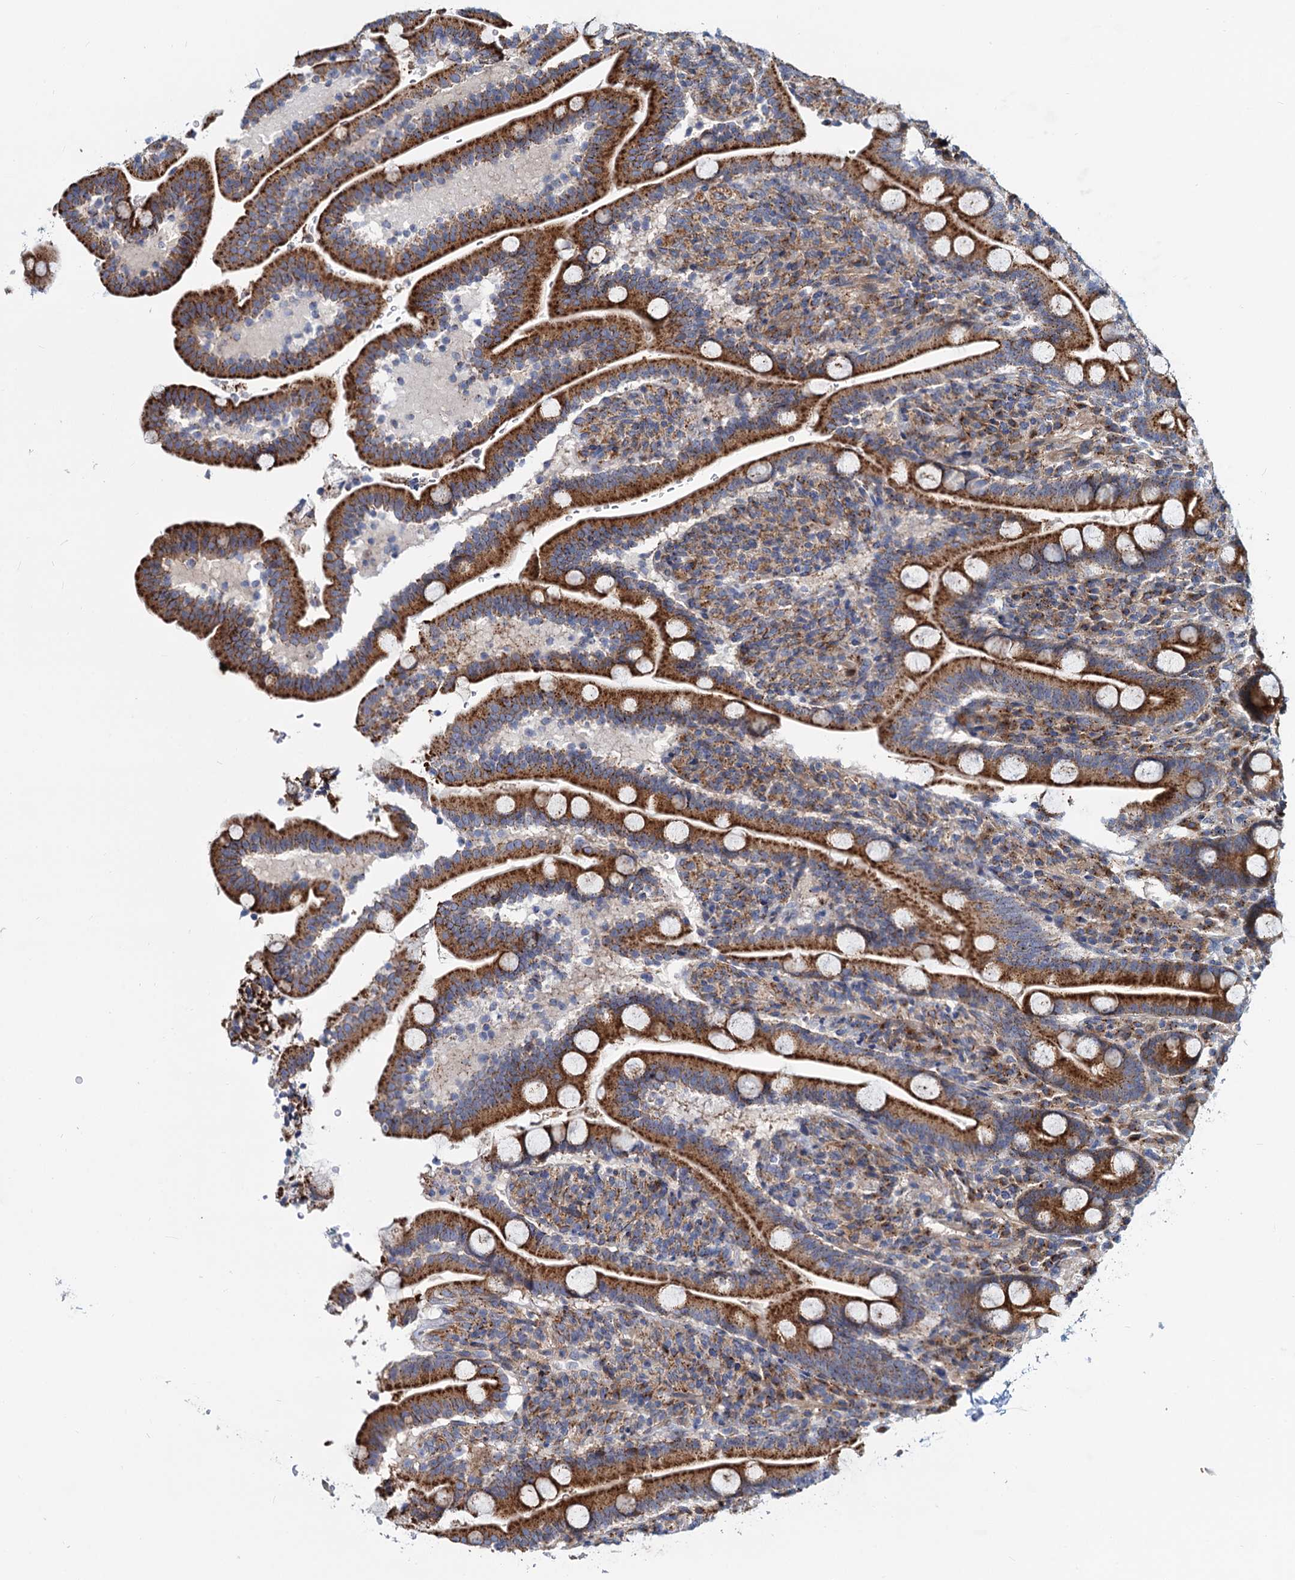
{"staining": {"intensity": "strong", "quantity": ">75%", "location": "cytoplasmic/membranous"}, "tissue": "duodenum", "cell_type": "Glandular cells", "image_type": "normal", "snomed": [{"axis": "morphology", "description": "Normal tissue, NOS"}, {"axis": "topography", "description": "Duodenum"}], "caption": "This is a histology image of IHC staining of benign duodenum, which shows strong expression in the cytoplasmic/membranous of glandular cells.", "gene": "PSEN1", "patient": {"sex": "male", "age": 35}}